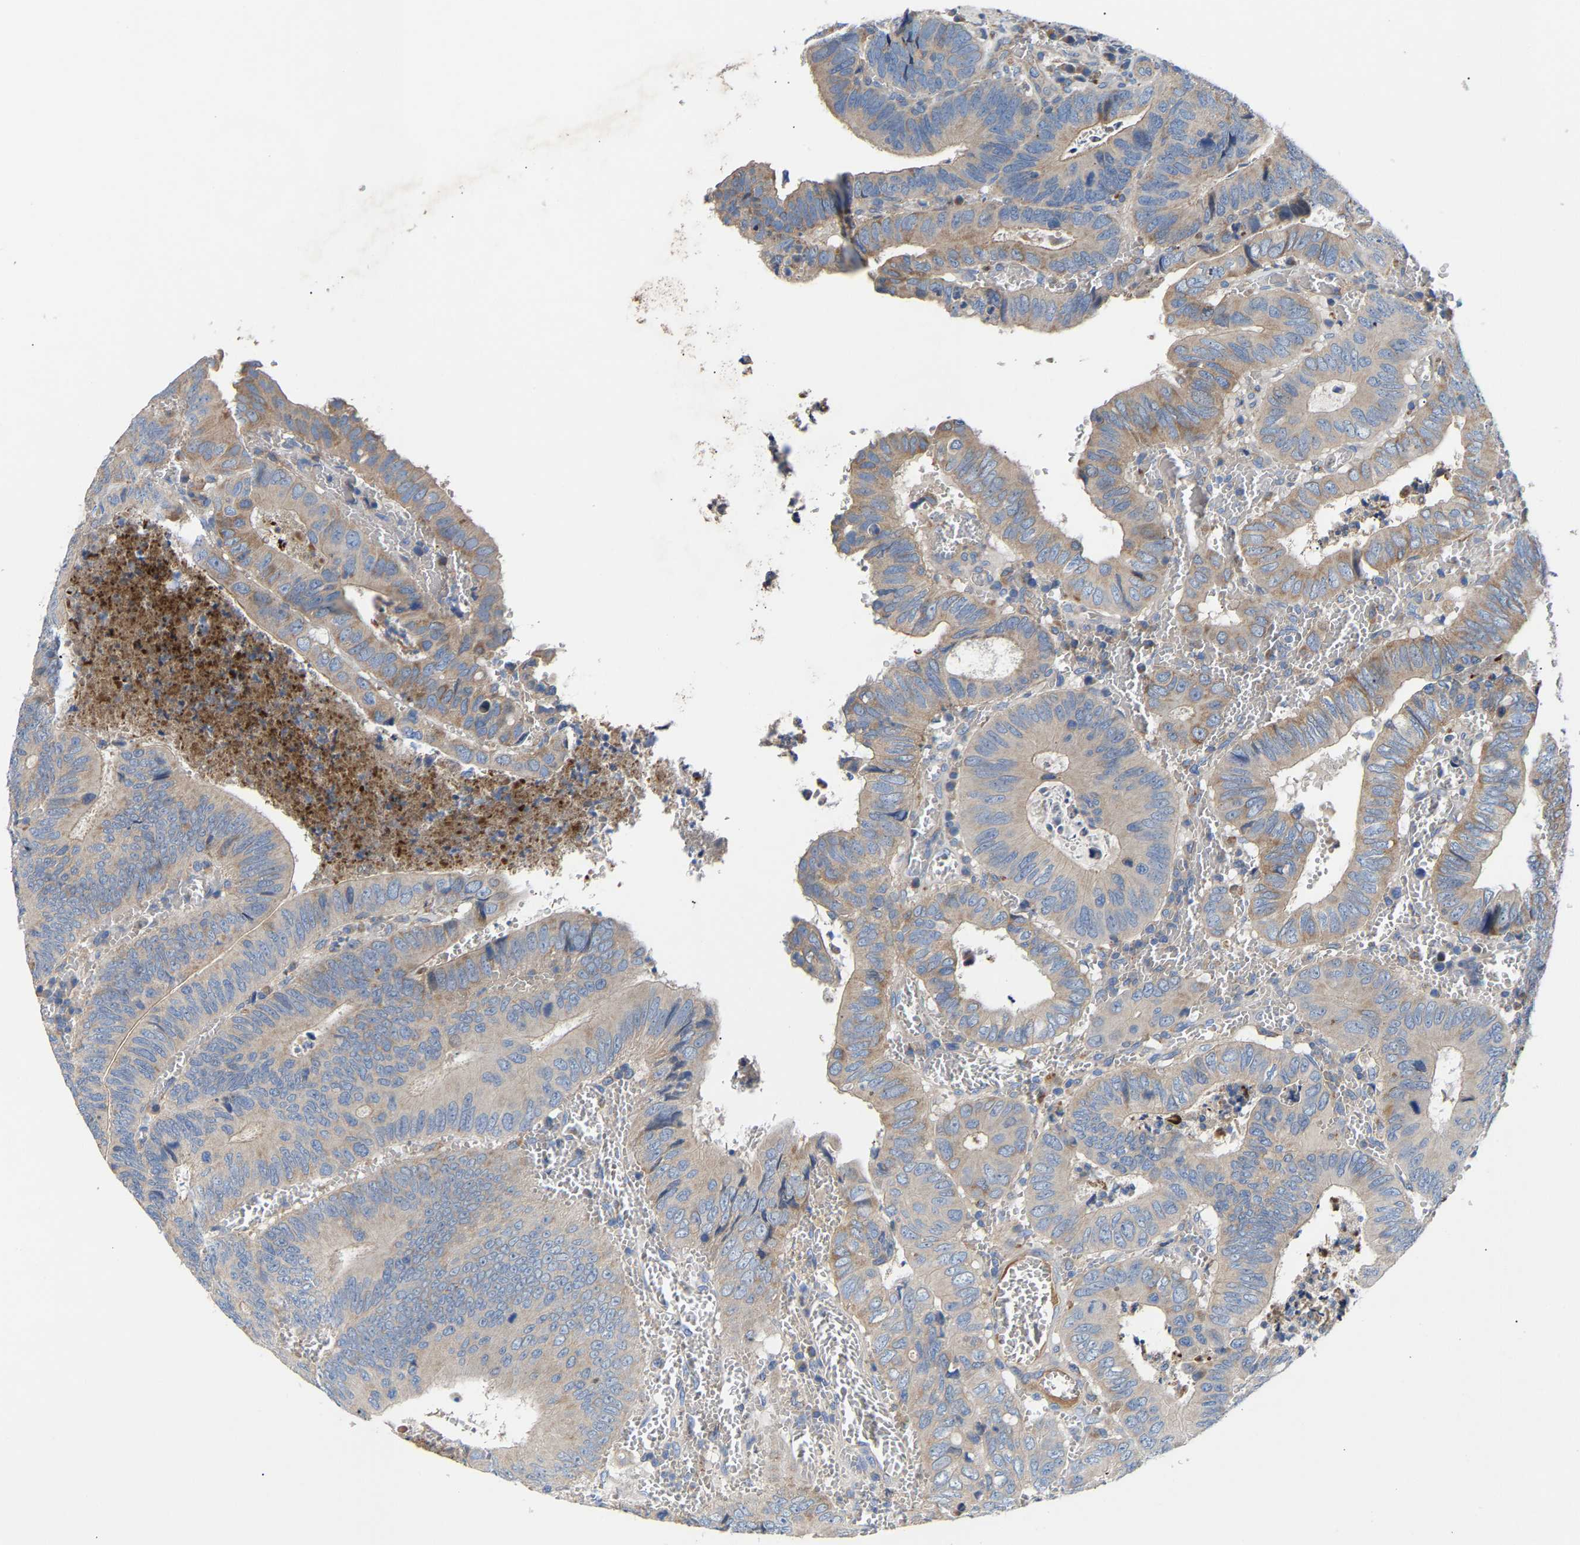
{"staining": {"intensity": "weak", "quantity": "<25%", "location": "cytoplasmic/membranous"}, "tissue": "colorectal cancer", "cell_type": "Tumor cells", "image_type": "cancer", "snomed": [{"axis": "morphology", "description": "Inflammation, NOS"}, {"axis": "morphology", "description": "Adenocarcinoma, NOS"}, {"axis": "topography", "description": "Colon"}], "caption": "Image shows no protein staining in tumor cells of adenocarcinoma (colorectal) tissue. (DAB (3,3'-diaminobenzidine) immunohistochemistry (IHC) with hematoxylin counter stain).", "gene": "CCDC171", "patient": {"sex": "male", "age": 72}}